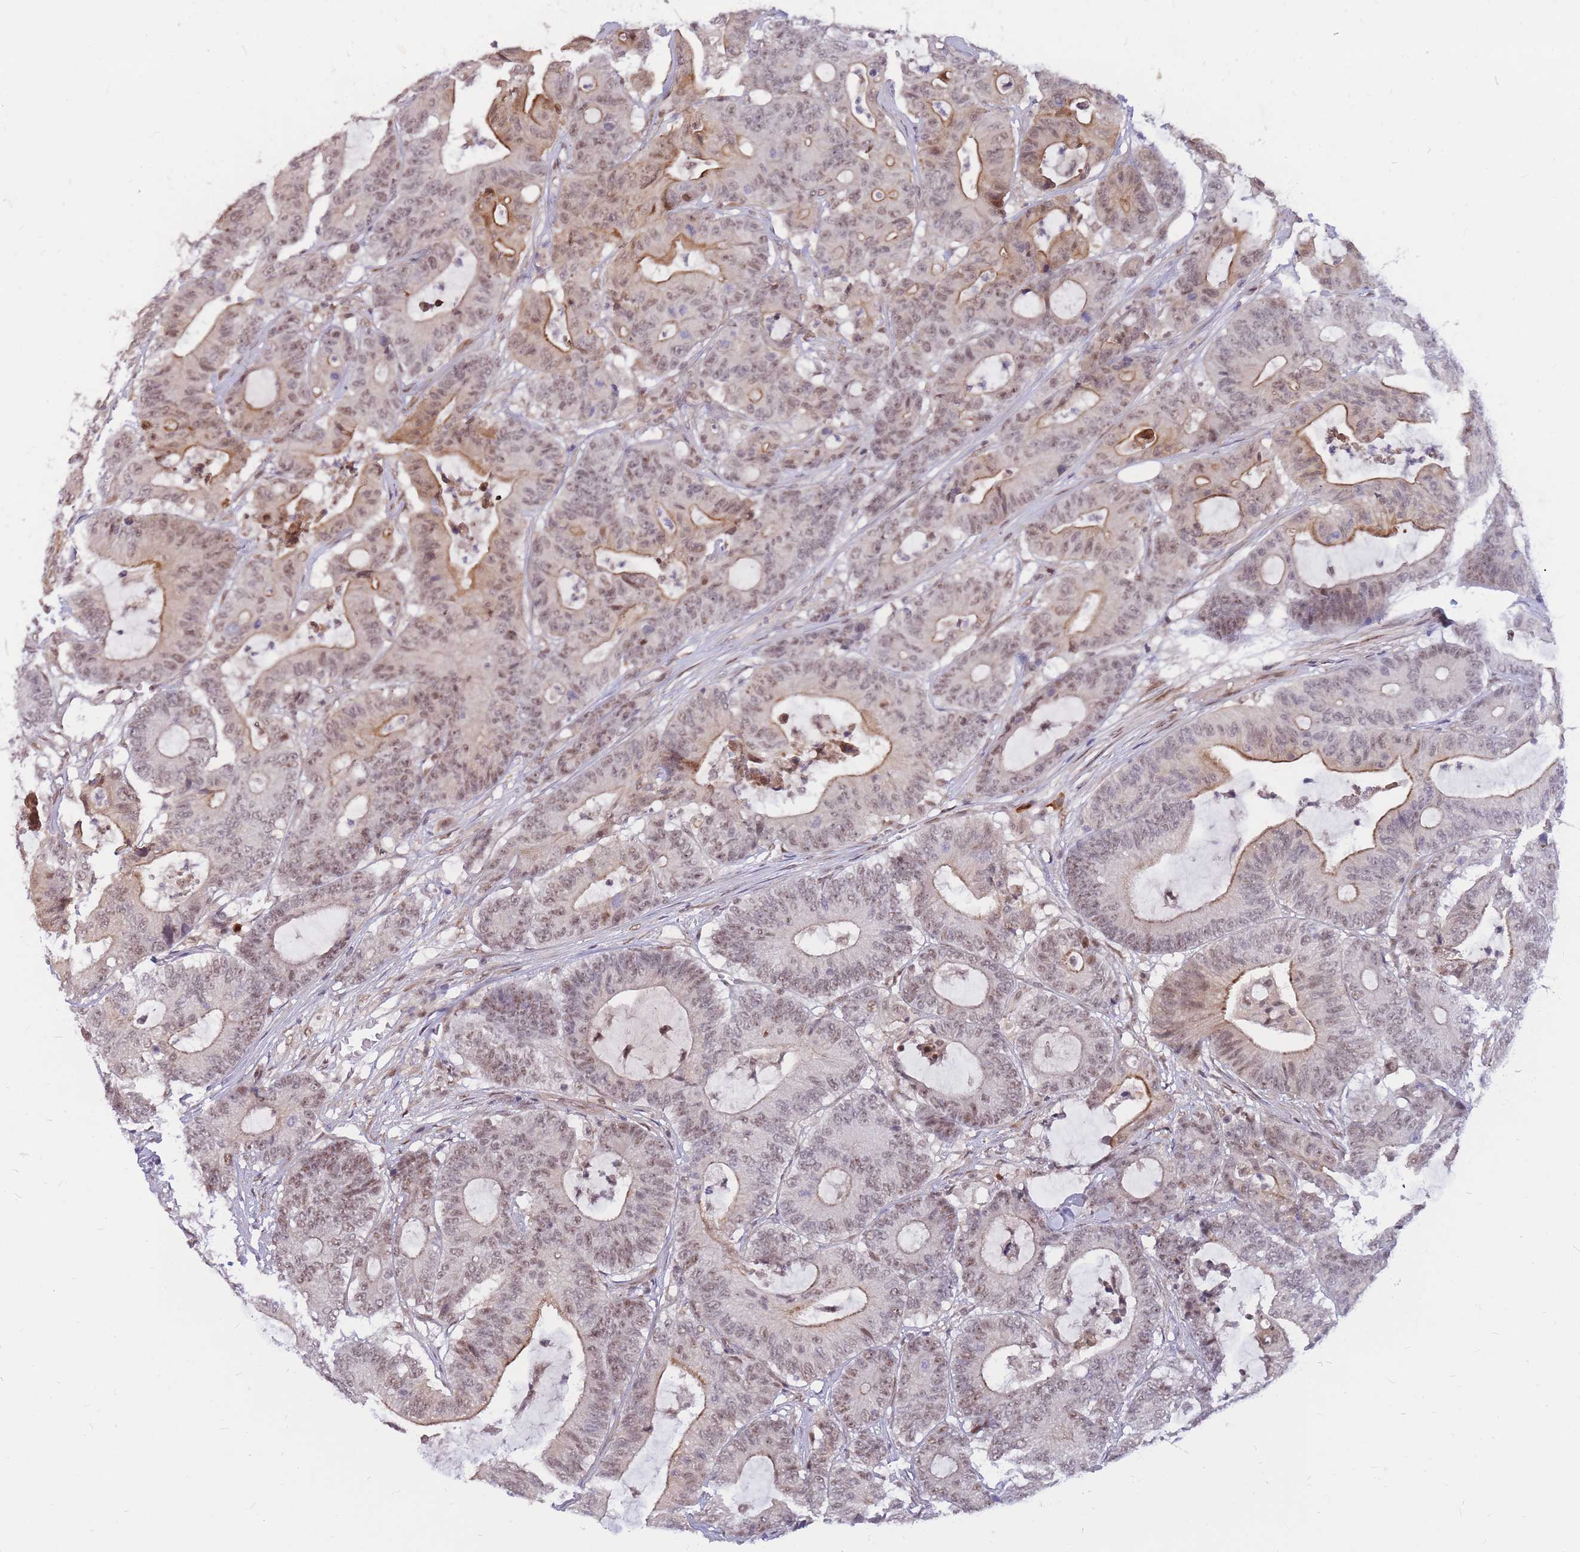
{"staining": {"intensity": "moderate", "quantity": ">75%", "location": "cytoplasmic/membranous,nuclear"}, "tissue": "colorectal cancer", "cell_type": "Tumor cells", "image_type": "cancer", "snomed": [{"axis": "morphology", "description": "Adenocarcinoma, NOS"}, {"axis": "topography", "description": "Colon"}], "caption": "Immunohistochemistry of colorectal cancer (adenocarcinoma) shows medium levels of moderate cytoplasmic/membranous and nuclear positivity in about >75% of tumor cells.", "gene": "ERICH6B", "patient": {"sex": "female", "age": 84}}